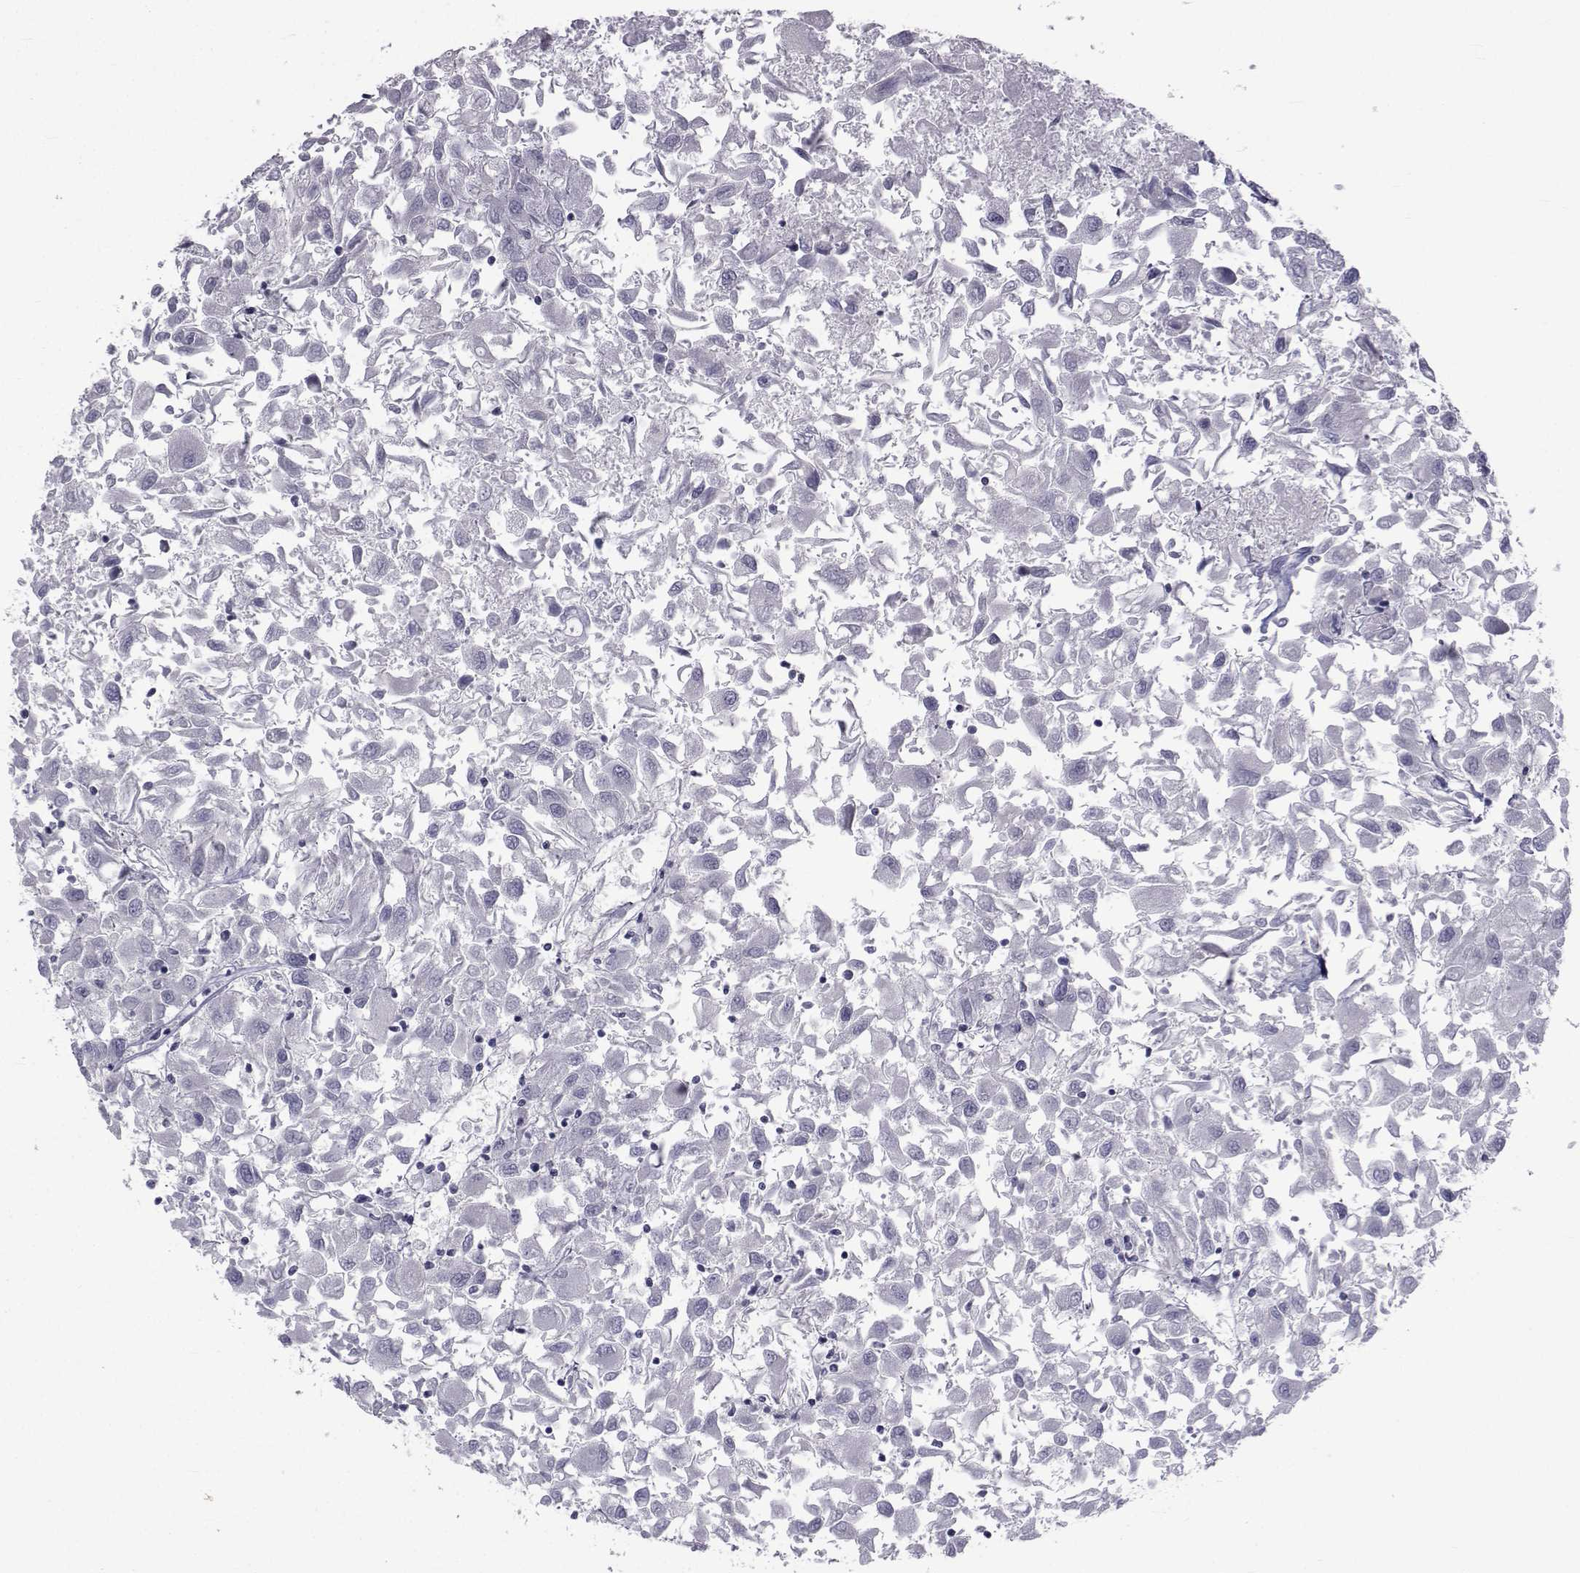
{"staining": {"intensity": "negative", "quantity": "none", "location": "none"}, "tissue": "renal cancer", "cell_type": "Tumor cells", "image_type": "cancer", "snomed": [{"axis": "morphology", "description": "Adenocarcinoma, NOS"}, {"axis": "topography", "description": "Kidney"}], "caption": "Tumor cells are negative for protein expression in human adenocarcinoma (renal). (DAB immunohistochemistry (IHC) with hematoxylin counter stain).", "gene": "SLC30A10", "patient": {"sex": "female", "age": 76}}